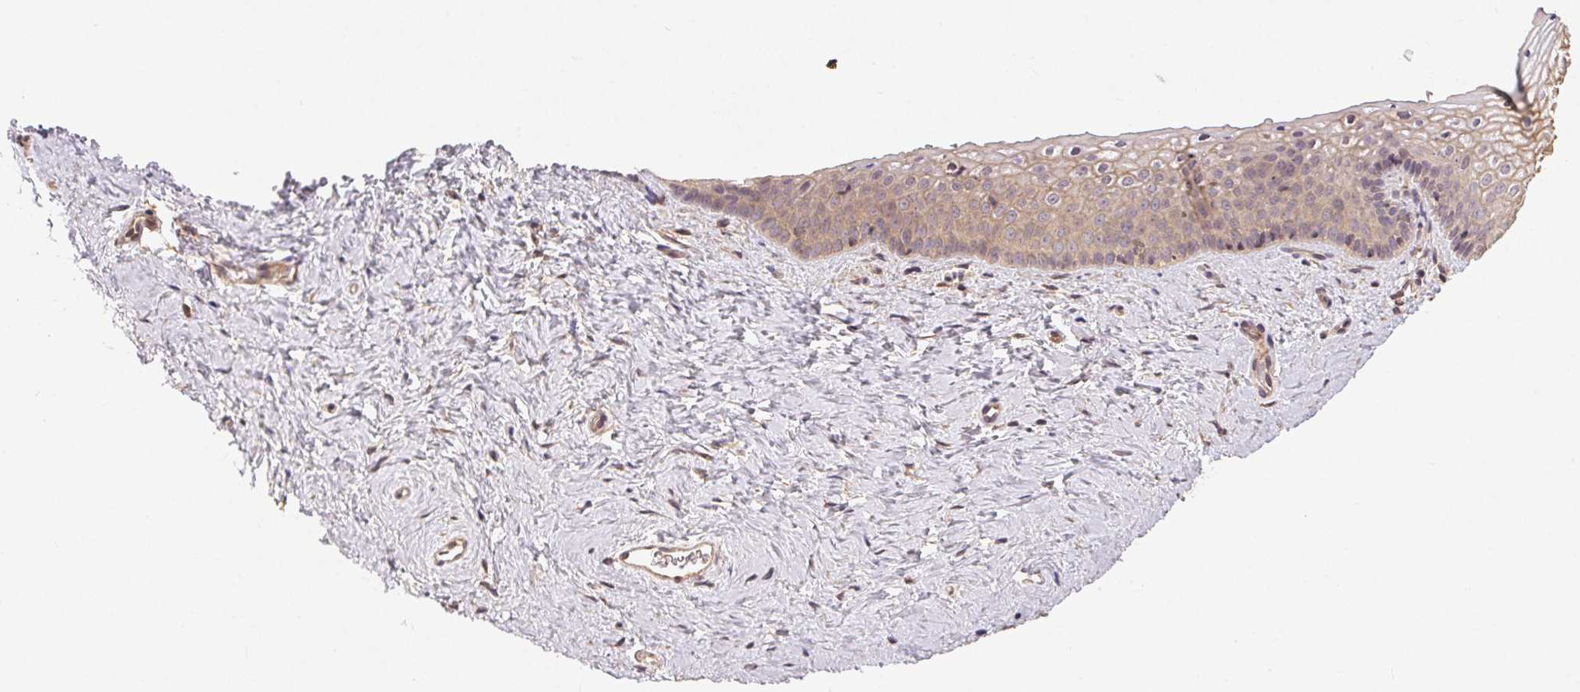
{"staining": {"intensity": "weak", "quantity": "<25%", "location": "cytoplasmic/membranous"}, "tissue": "vagina", "cell_type": "Squamous epithelial cells", "image_type": "normal", "snomed": [{"axis": "morphology", "description": "Normal tissue, NOS"}, {"axis": "topography", "description": "Vagina"}], "caption": "DAB (3,3'-diaminobenzidine) immunohistochemical staining of normal human vagina displays no significant positivity in squamous epithelial cells.", "gene": "MAPKAPK2", "patient": {"sex": "female", "age": 45}}